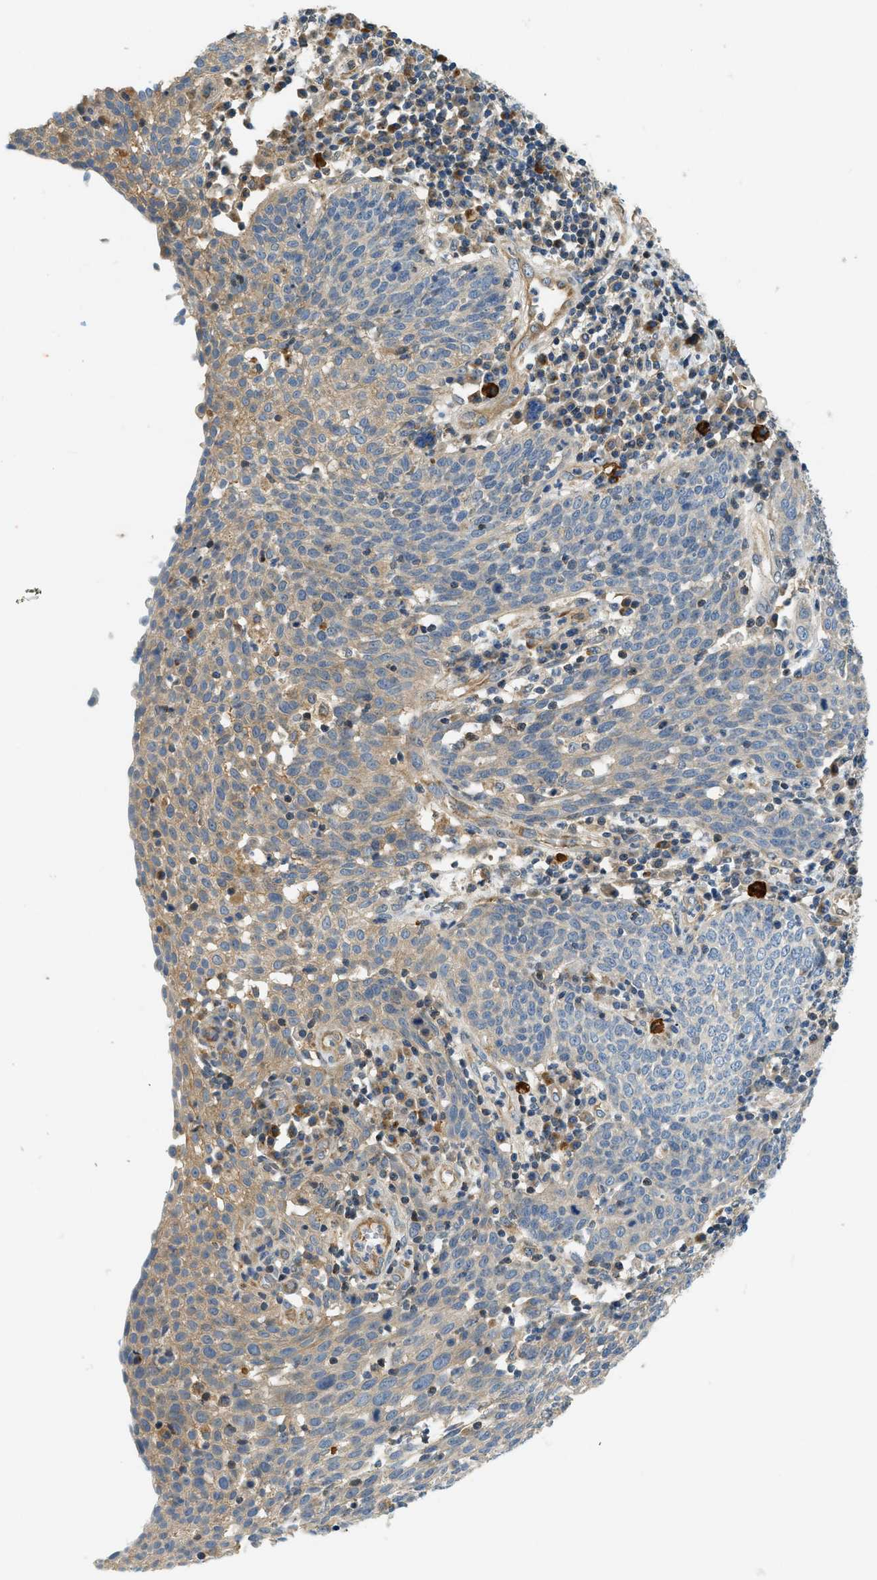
{"staining": {"intensity": "weak", "quantity": "<25%", "location": "cytoplasmic/membranous"}, "tissue": "cervical cancer", "cell_type": "Tumor cells", "image_type": "cancer", "snomed": [{"axis": "morphology", "description": "Squamous cell carcinoma, NOS"}, {"axis": "topography", "description": "Cervix"}], "caption": "This micrograph is of cervical squamous cell carcinoma stained with immunohistochemistry (IHC) to label a protein in brown with the nuclei are counter-stained blue. There is no positivity in tumor cells. Nuclei are stained in blue.", "gene": "KCNK1", "patient": {"sex": "female", "age": 34}}